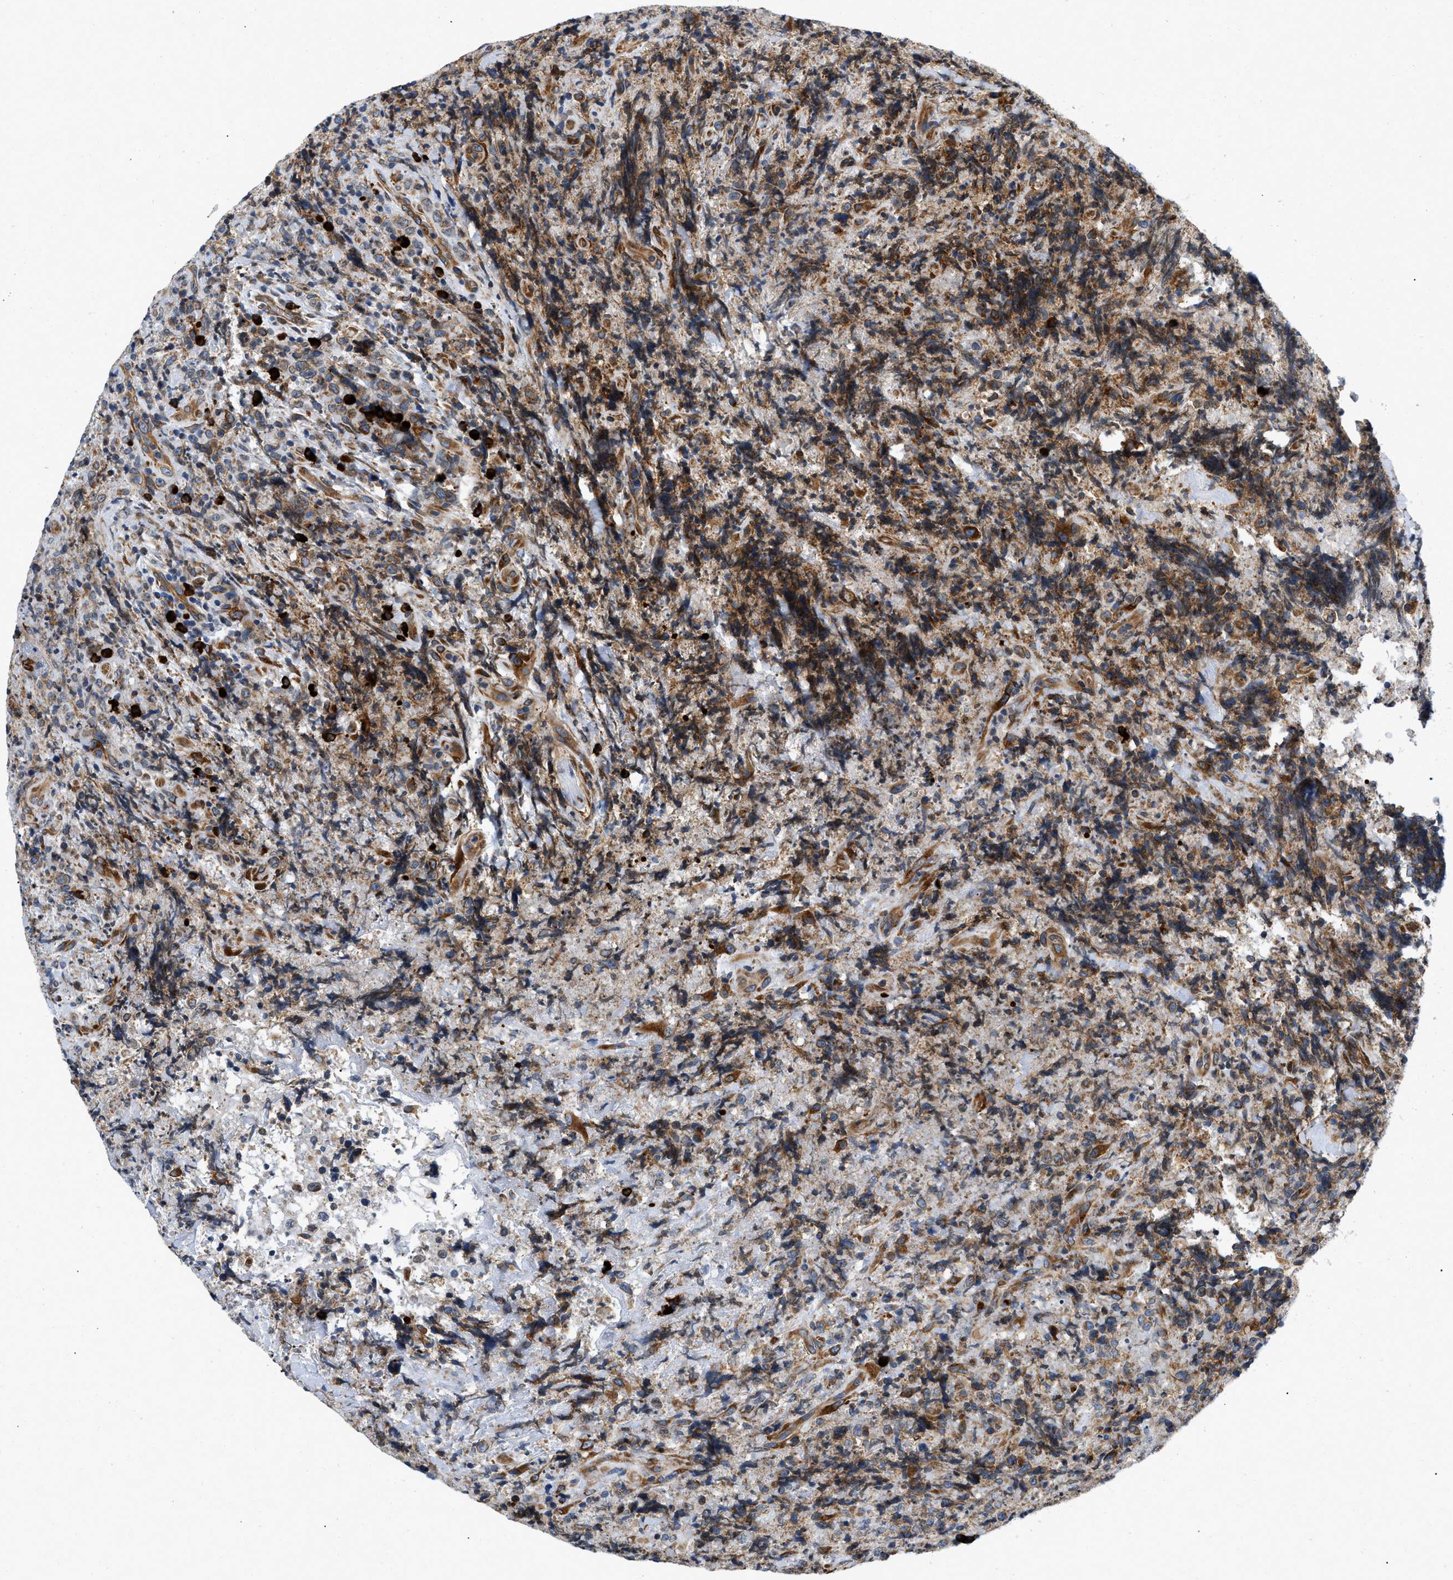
{"staining": {"intensity": "moderate", "quantity": "<25%", "location": "cytoplasmic/membranous"}, "tissue": "lymphoma", "cell_type": "Tumor cells", "image_type": "cancer", "snomed": [{"axis": "morphology", "description": "Malignant lymphoma, non-Hodgkin's type, High grade"}, {"axis": "topography", "description": "Tonsil"}], "caption": "This is a photomicrograph of immunohistochemistry (IHC) staining of lymphoma, which shows moderate staining in the cytoplasmic/membranous of tumor cells.", "gene": "DERL1", "patient": {"sex": "female", "age": 36}}